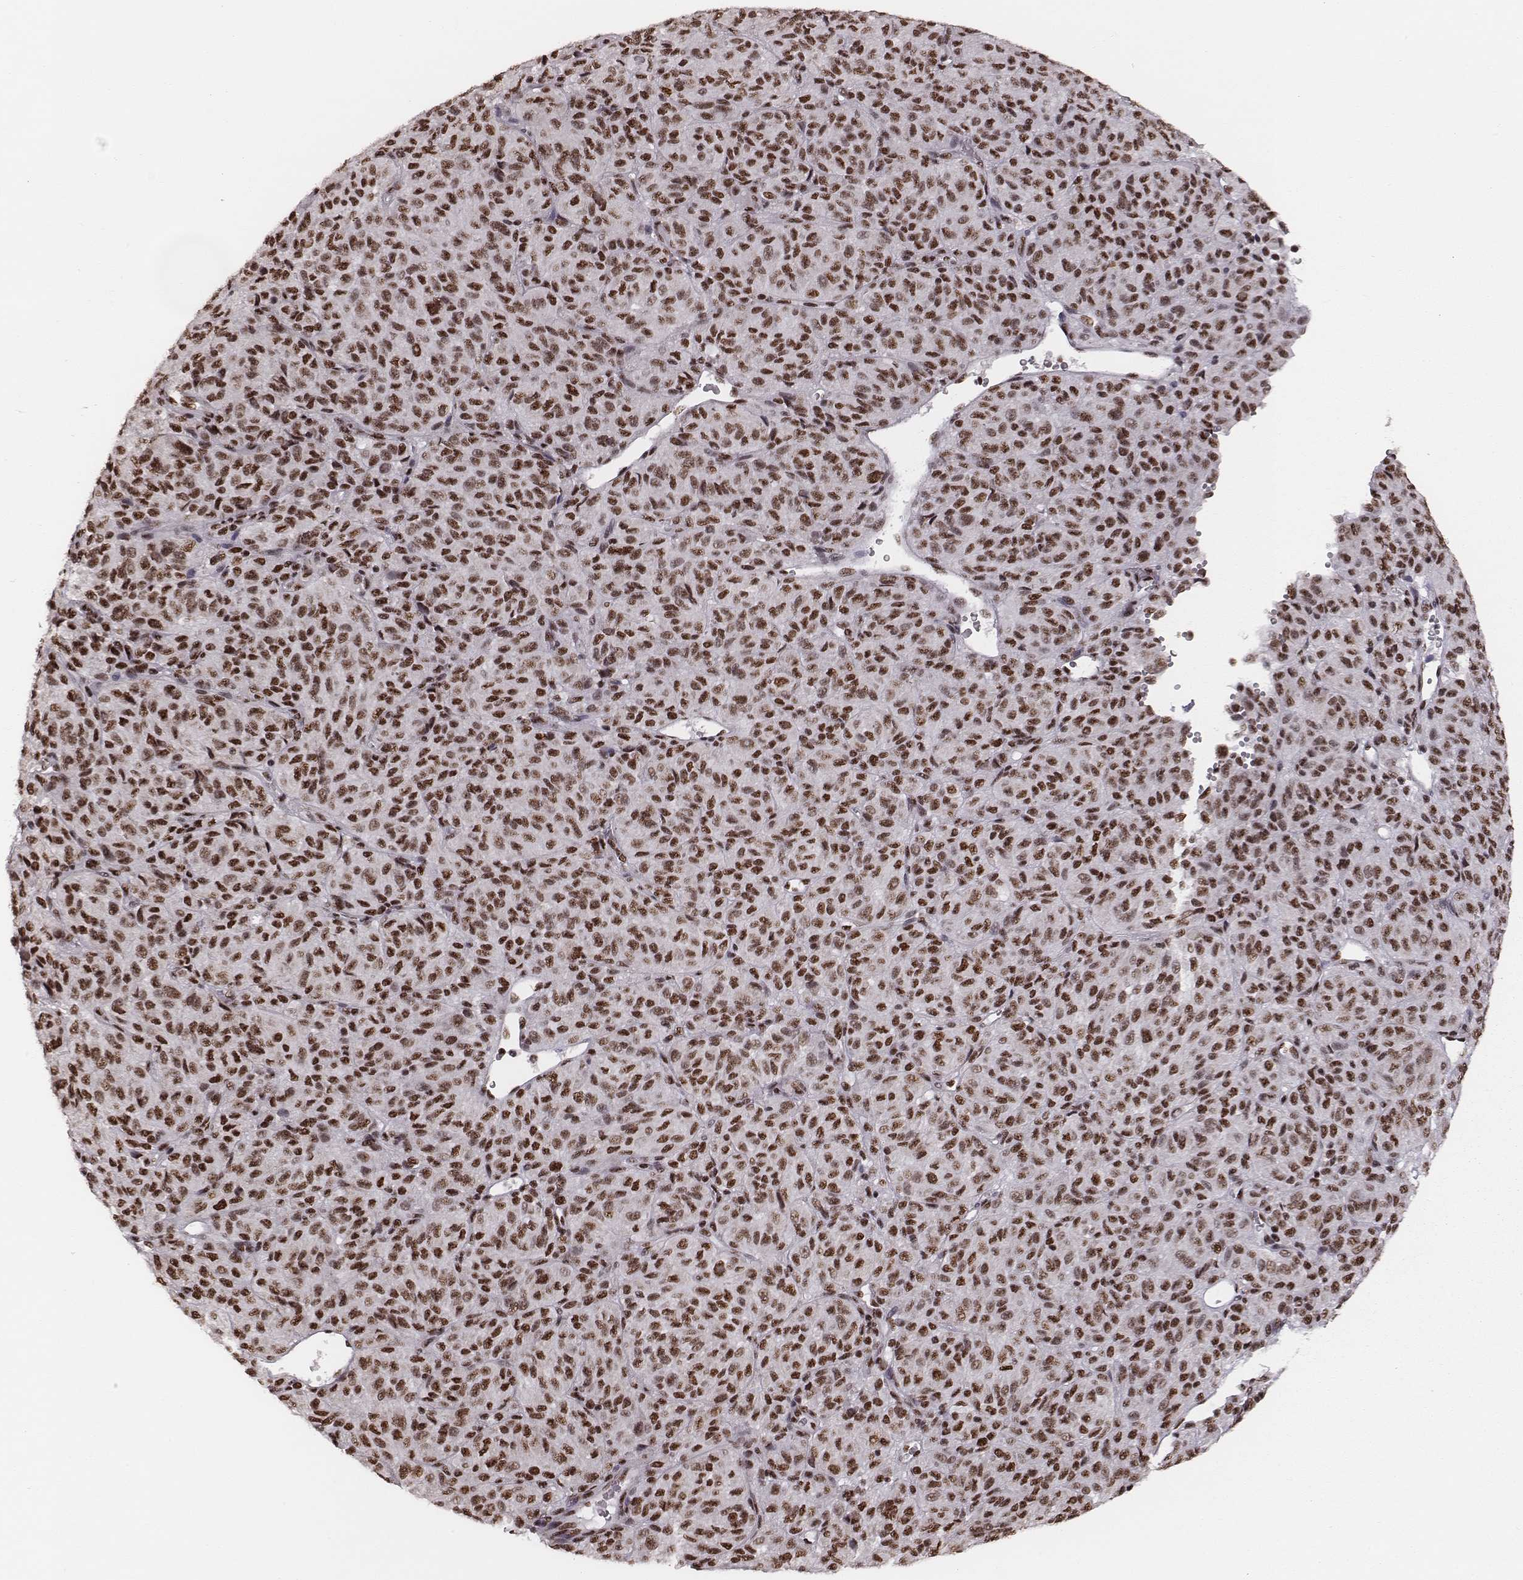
{"staining": {"intensity": "strong", "quantity": ">75%", "location": "nuclear"}, "tissue": "melanoma", "cell_type": "Tumor cells", "image_type": "cancer", "snomed": [{"axis": "morphology", "description": "Malignant melanoma, Metastatic site"}, {"axis": "topography", "description": "Brain"}], "caption": "Human malignant melanoma (metastatic site) stained with a brown dye shows strong nuclear positive staining in approximately >75% of tumor cells.", "gene": "LUC7L", "patient": {"sex": "female", "age": 56}}